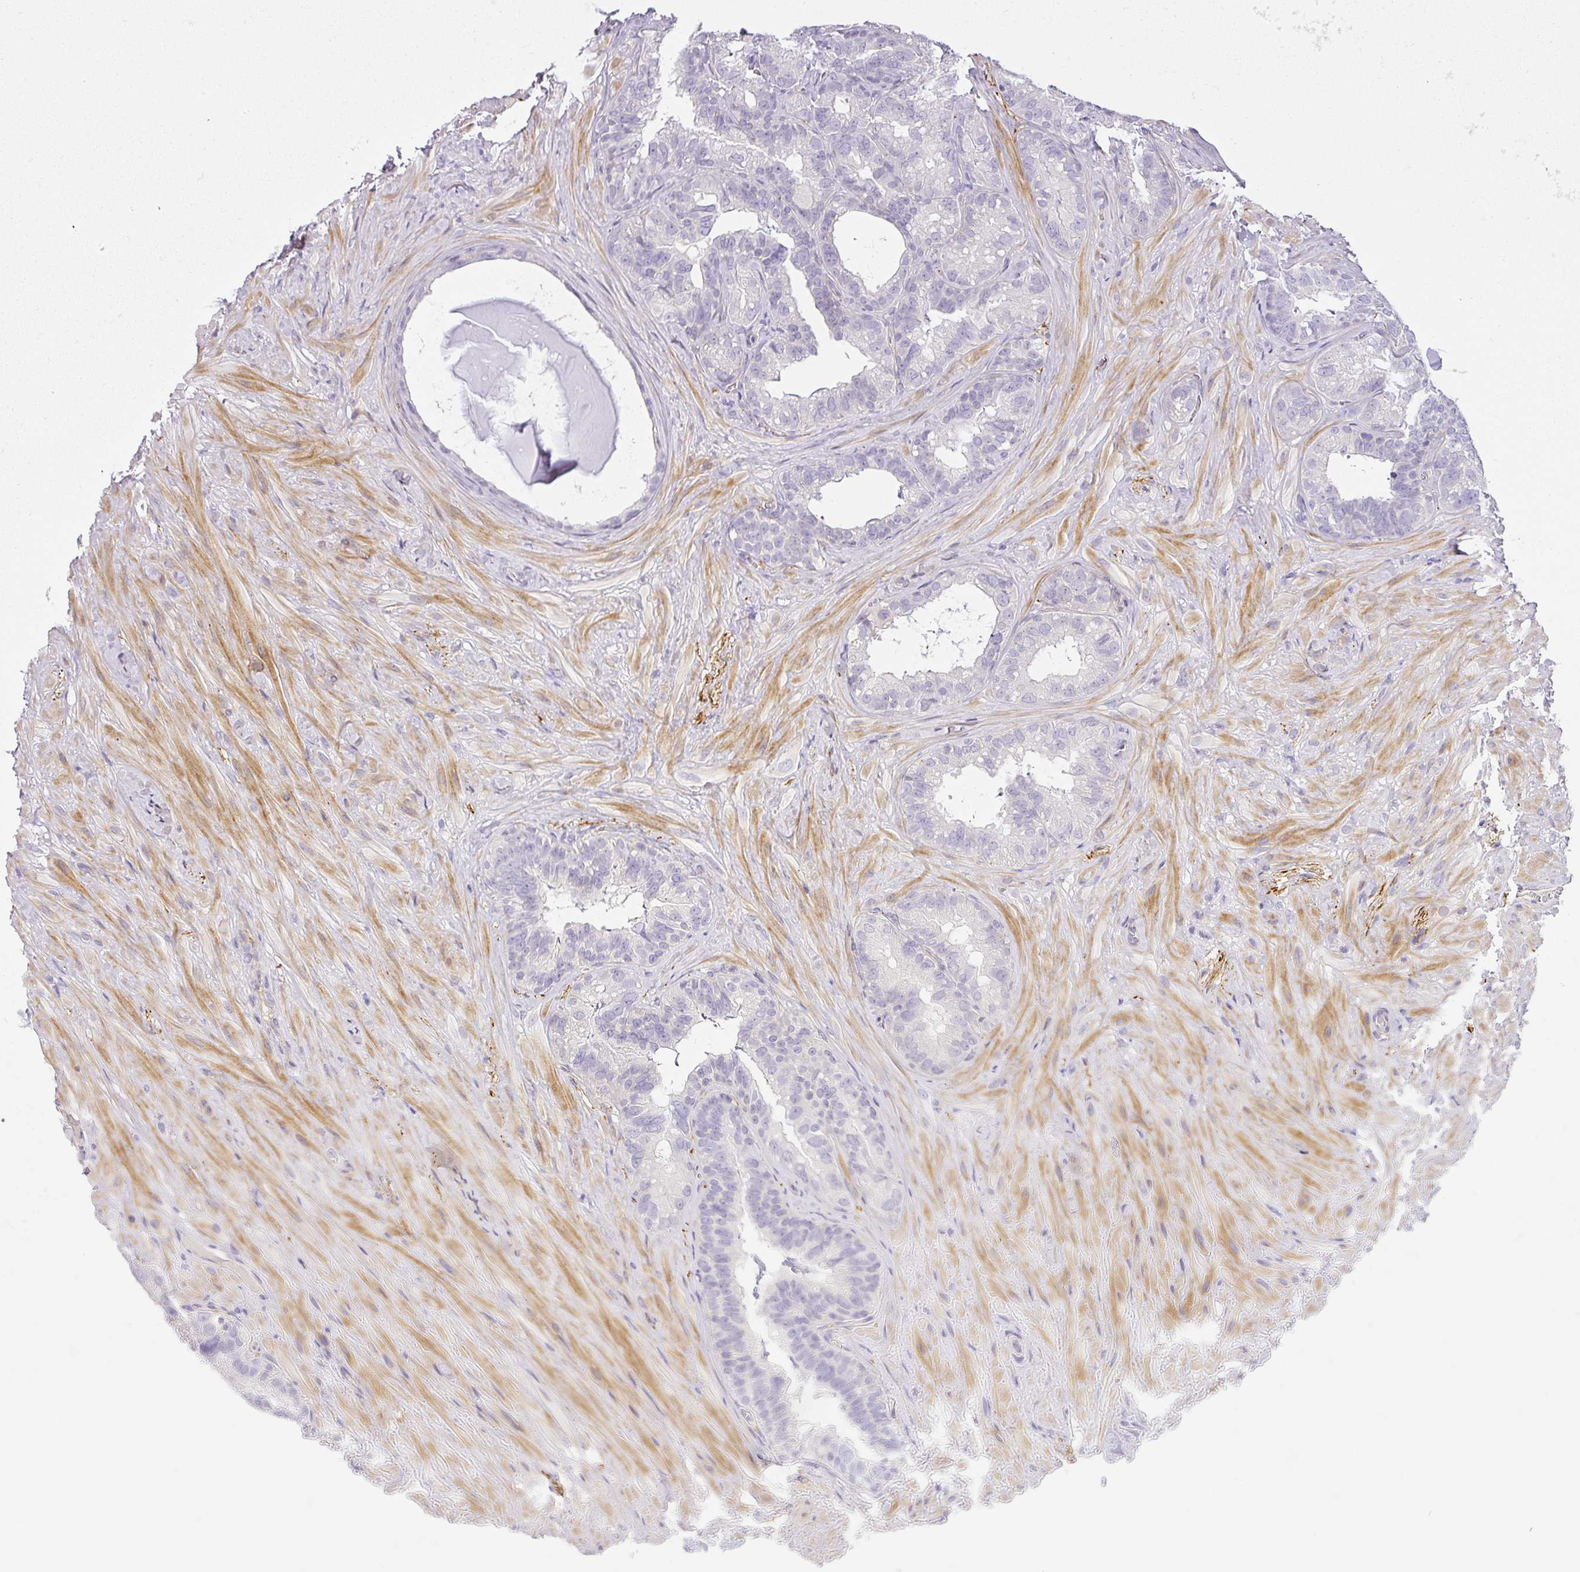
{"staining": {"intensity": "negative", "quantity": "none", "location": "none"}, "tissue": "seminal vesicle", "cell_type": "Glandular cells", "image_type": "normal", "snomed": [{"axis": "morphology", "description": "Normal tissue, NOS"}, {"axis": "topography", "description": "Seminal veicle"}], "caption": "Photomicrograph shows no protein staining in glandular cells of benign seminal vesicle. Brightfield microscopy of IHC stained with DAB (3,3'-diaminobenzidine) (brown) and hematoxylin (blue), captured at high magnification.", "gene": "RAX2", "patient": {"sex": "male", "age": 60}}